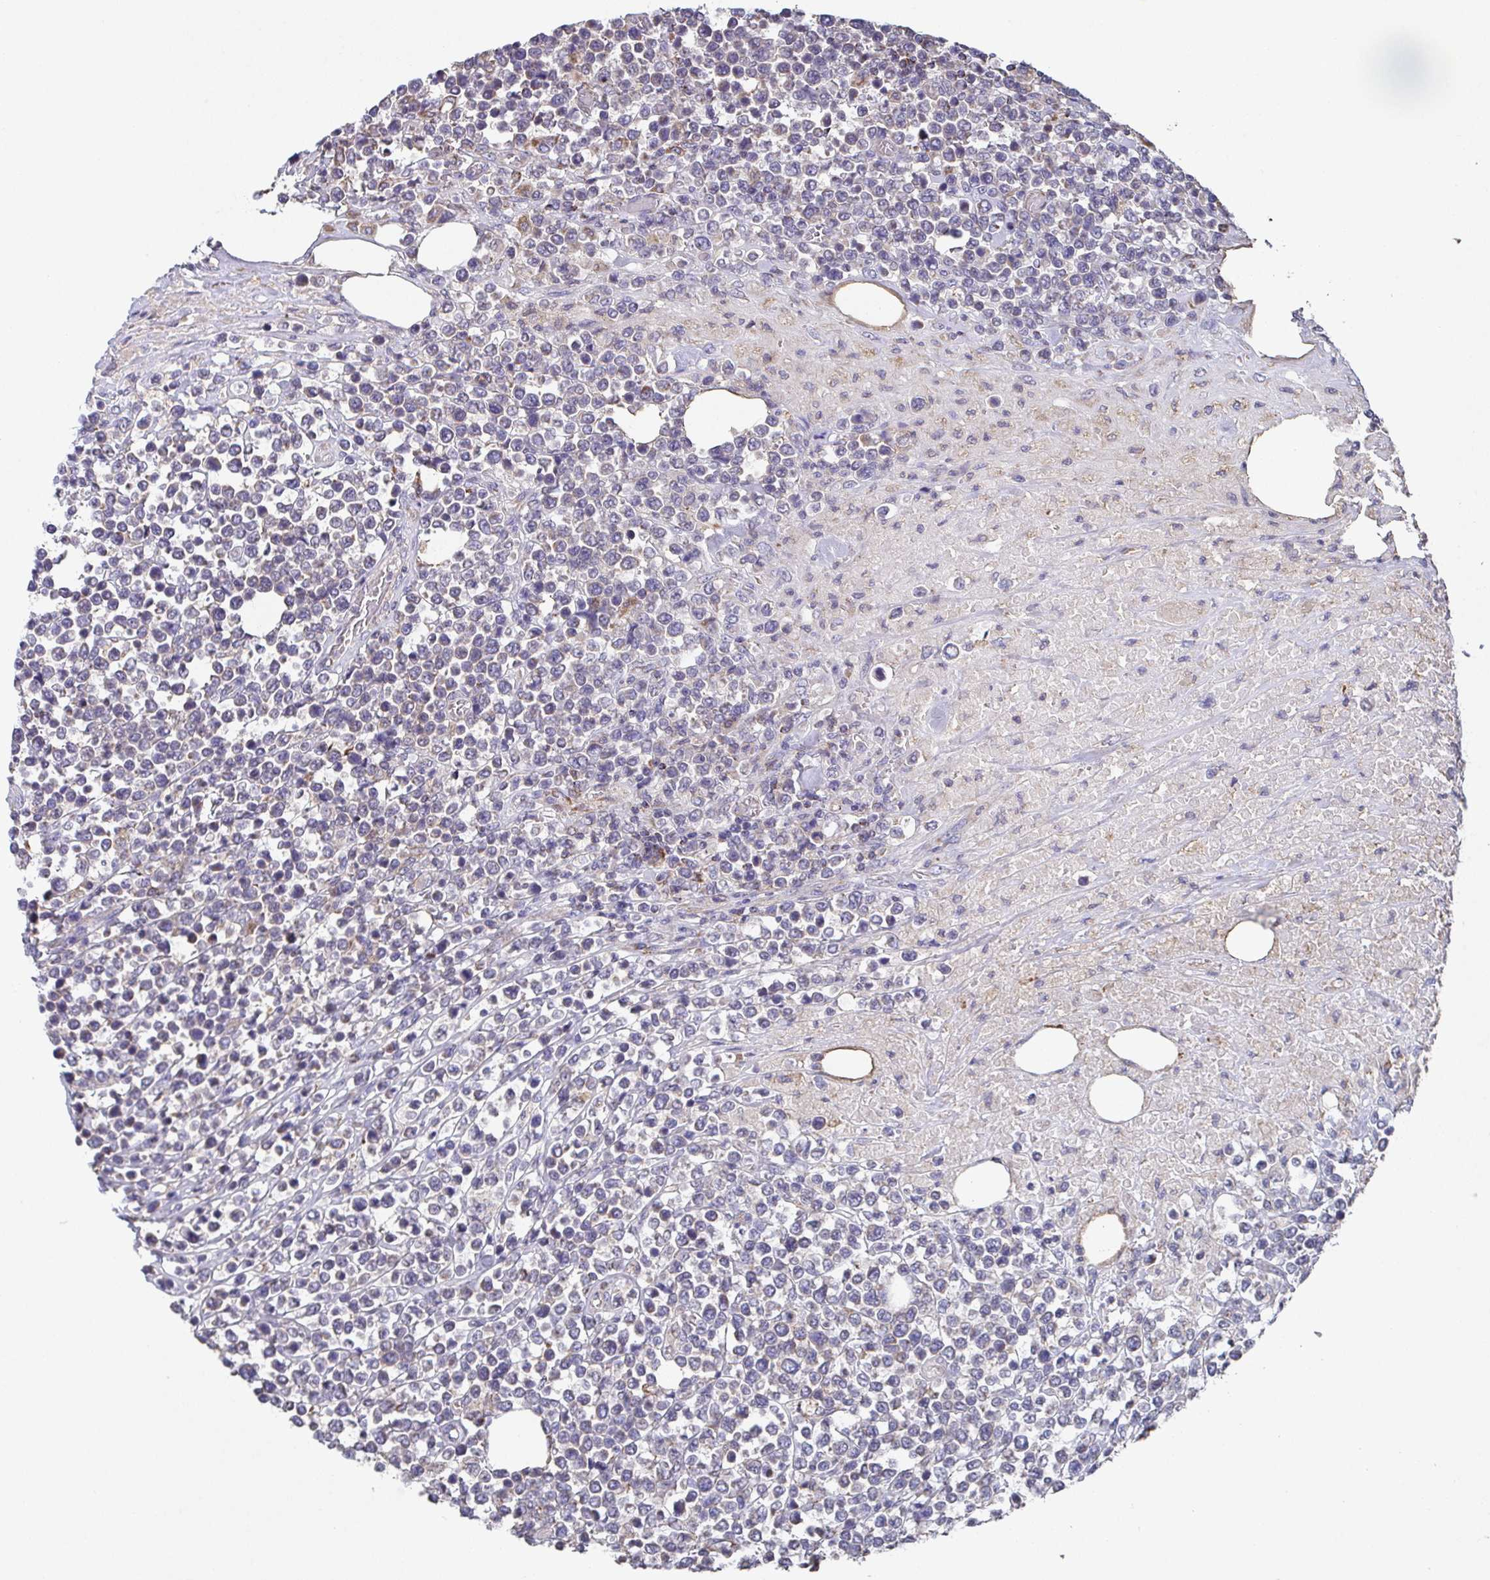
{"staining": {"intensity": "negative", "quantity": "none", "location": "none"}, "tissue": "lymphoma", "cell_type": "Tumor cells", "image_type": "cancer", "snomed": [{"axis": "morphology", "description": "Malignant lymphoma, non-Hodgkin's type, High grade"}, {"axis": "topography", "description": "Soft tissue"}], "caption": "Lymphoma stained for a protein using immunohistochemistry (IHC) reveals no staining tumor cells.", "gene": "MT-ND3", "patient": {"sex": "female", "age": 56}}